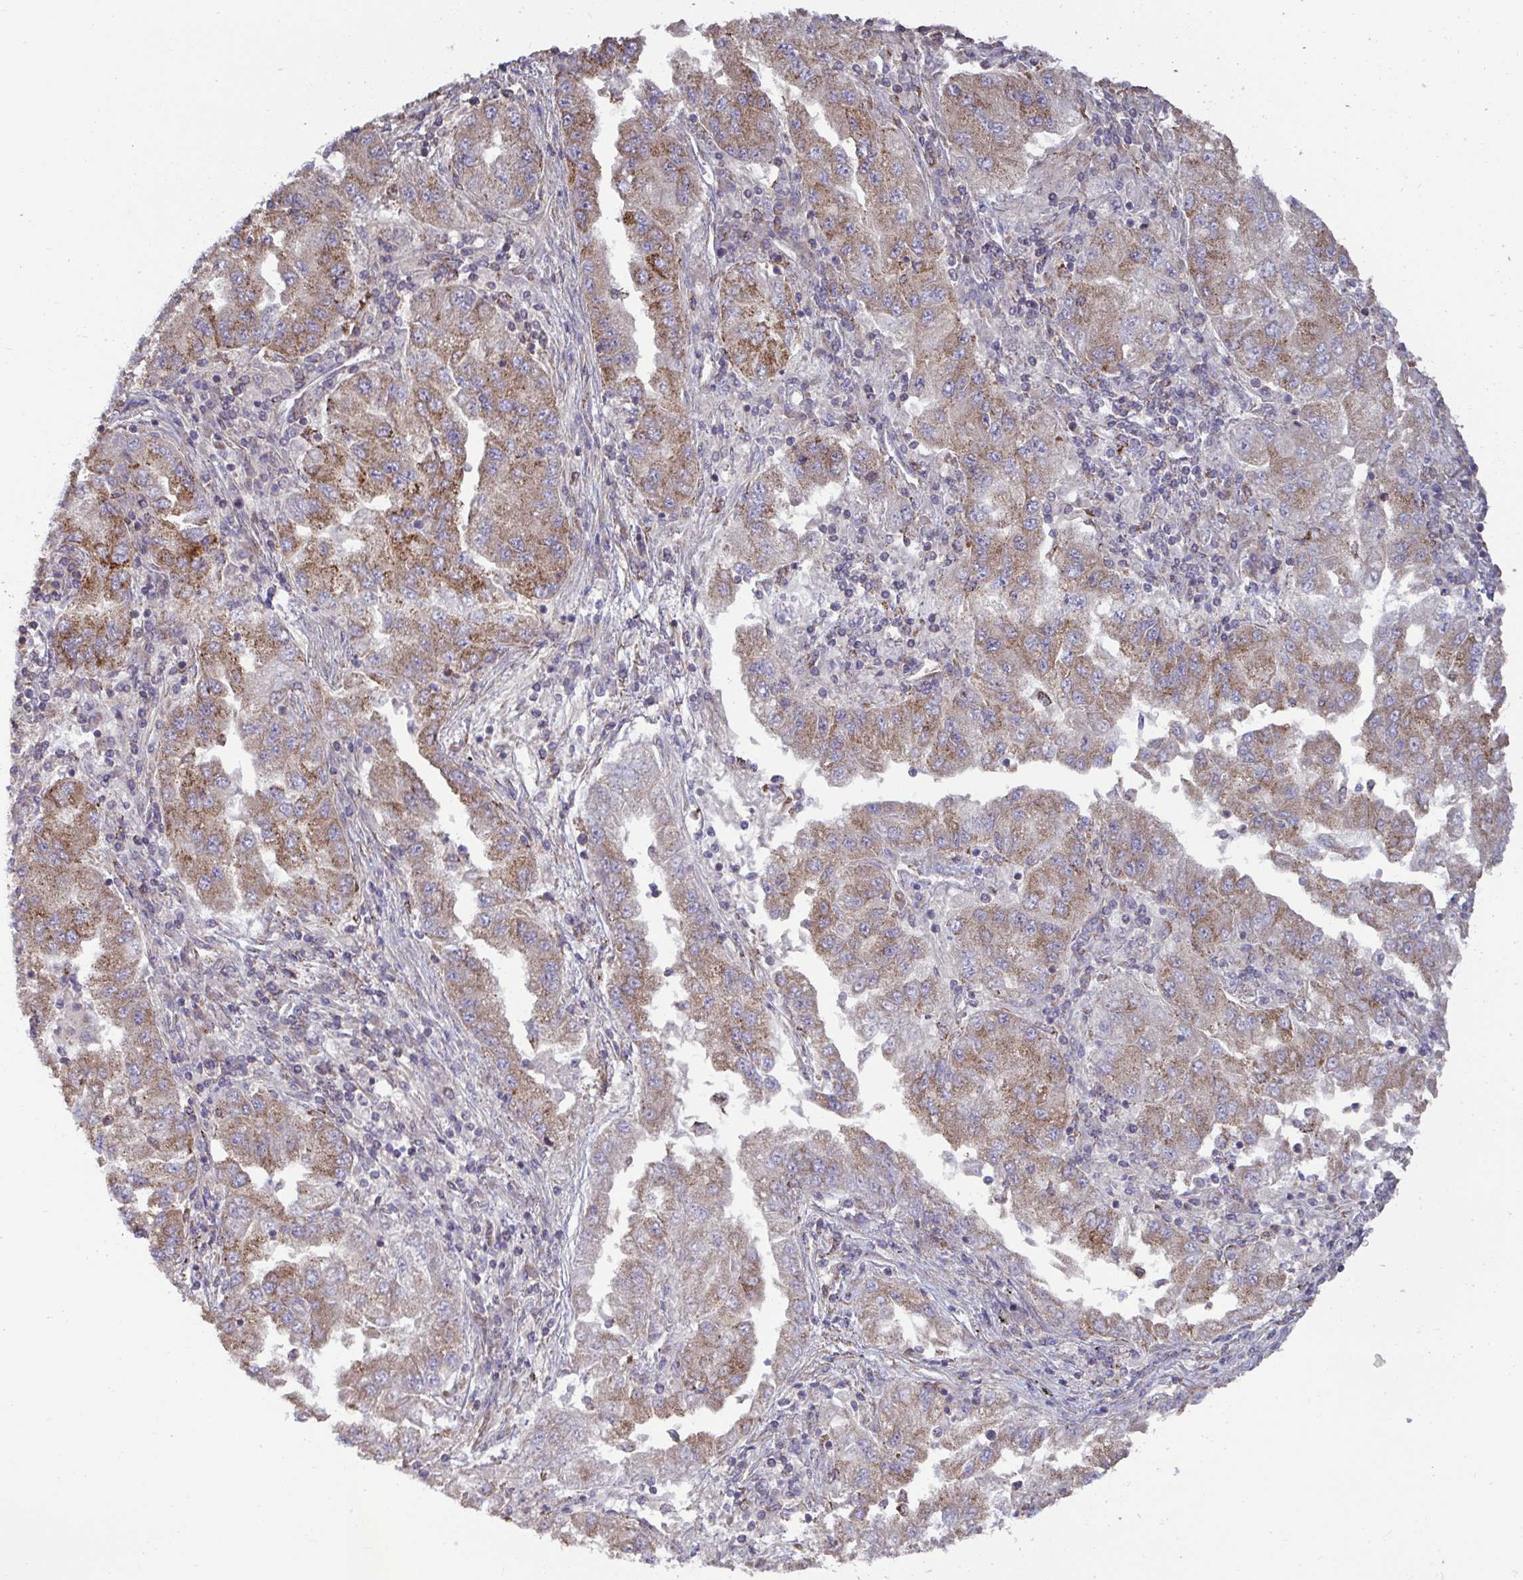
{"staining": {"intensity": "moderate", "quantity": ">75%", "location": "cytoplasmic/membranous"}, "tissue": "lung cancer", "cell_type": "Tumor cells", "image_type": "cancer", "snomed": [{"axis": "morphology", "description": "Adenocarcinoma, NOS"}, {"axis": "morphology", "description": "Adenocarcinoma primary or metastatic"}, {"axis": "topography", "description": "Lung"}], "caption": "Immunohistochemistry (IHC) (DAB (3,3'-diaminobenzidine)) staining of human adenocarcinoma (lung) exhibits moderate cytoplasmic/membranous protein expression in about >75% of tumor cells.", "gene": "SPRY1", "patient": {"sex": "male", "age": 74}}